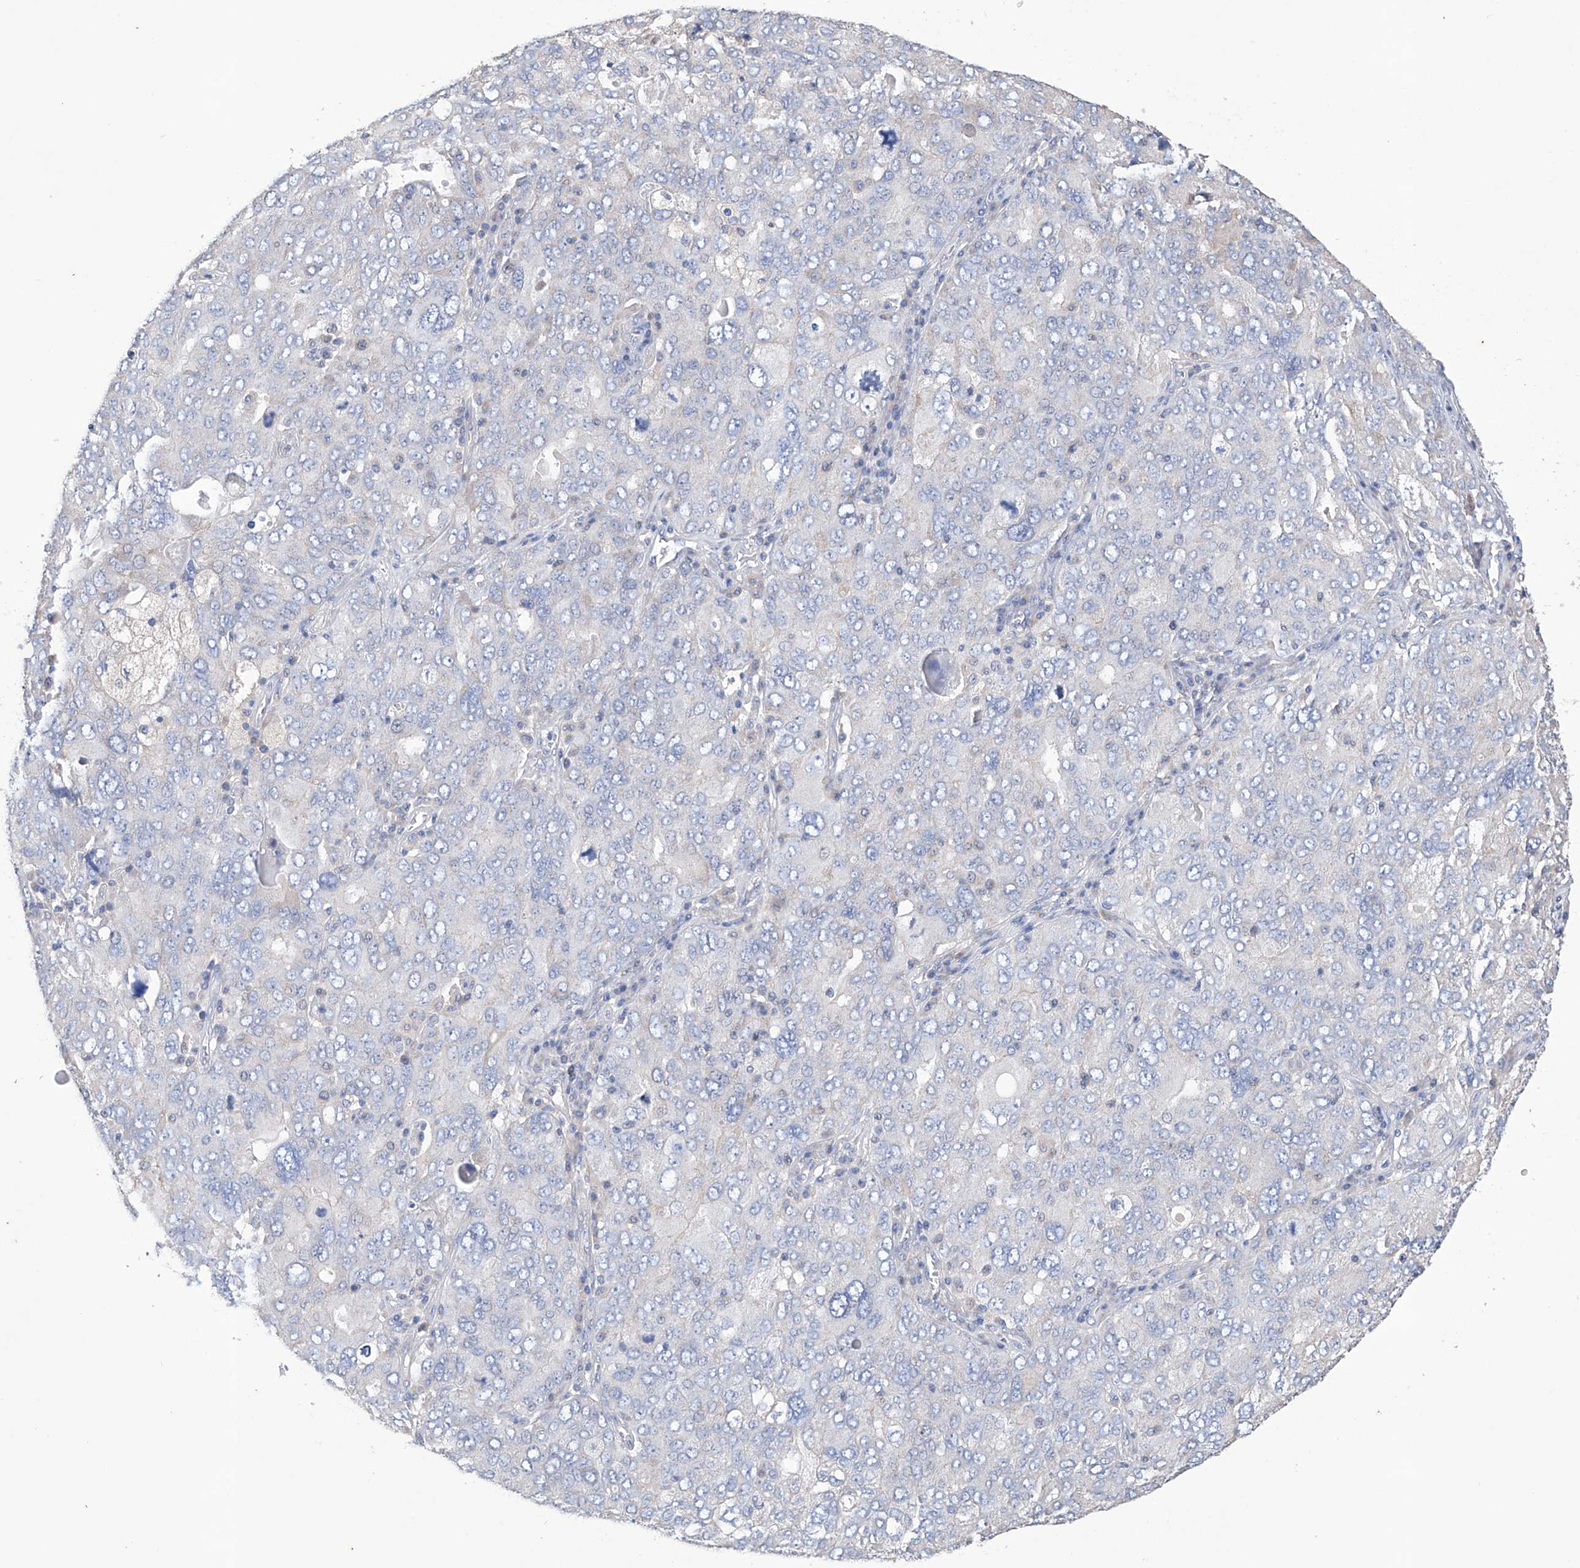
{"staining": {"intensity": "negative", "quantity": "none", "location": "none"}, "tissue": "ovarian cancer", "cell_type": "Tumor cells", "image_type": "cancer", "snomed": [{"axis": "morphology", "description": "Carcinoma, endometroid"}, {"axis": "topography", "description": "Ovary"}], "caption": "A high-resolution photomicrograph shows immunohistochemistry staining of endometroid carcinoma (ovarian), which shows no significant positivity in tumor cells.", "gene": "AFG1L", "patient": {"sex": "female", "age": 62}}